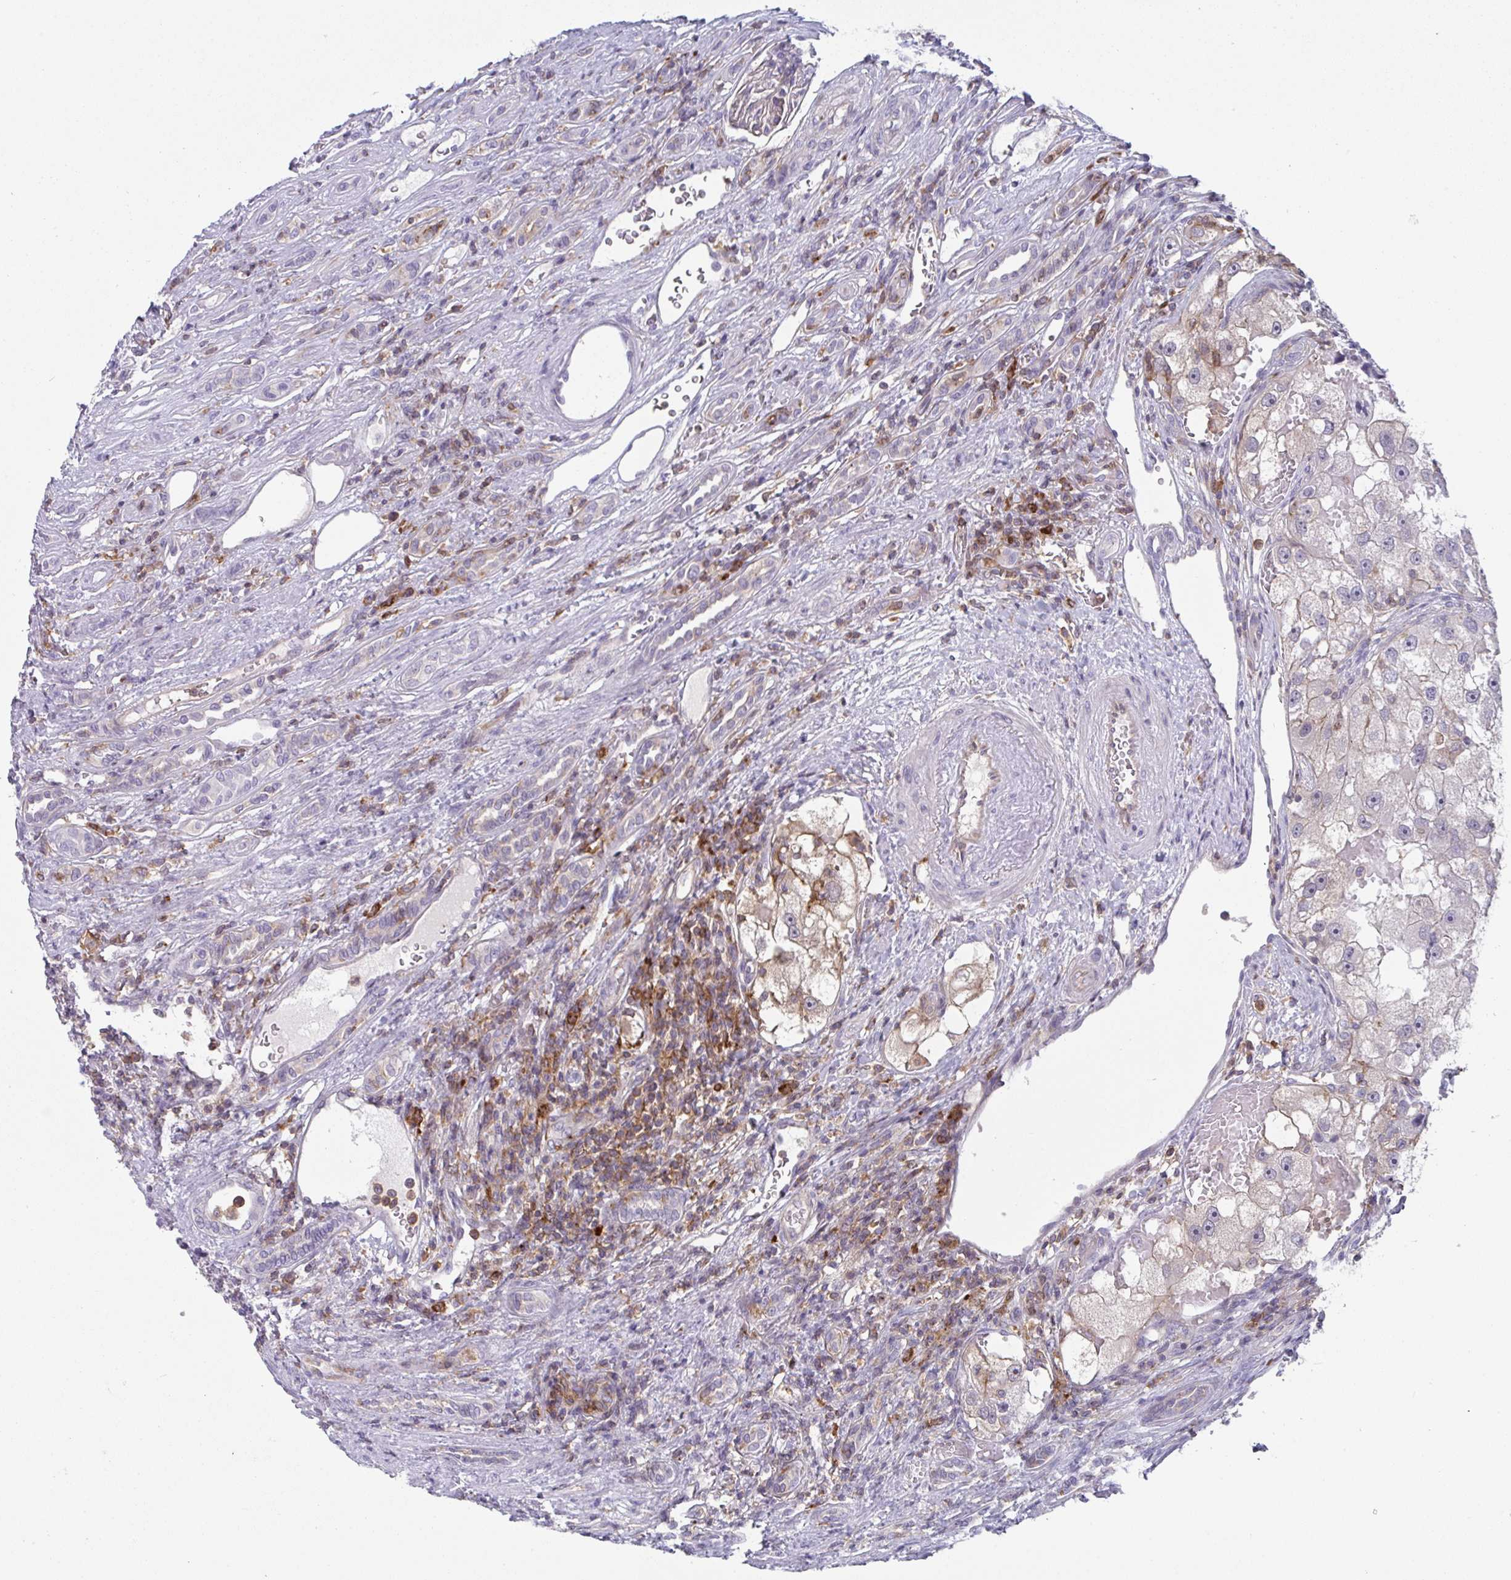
{"staining": {"intensity": "weak", "quantity": "<25%", "location": "cytoplasmic/membranous"}, "tissue": "renal cancer", "cell_type": "Tumor cells", "image_type": "cancer", "snomed": [{"axis": "morphology", "description": "Adenocarcinoma, NOS"}, {"axis": "topography", "description": "Kidney"}], "caption": "IHC of human renal cancer shows no staining in tumor cells. (DAB (3,3'-diaminobenzidine) immunohistochemistry (IHC) with hematoxylin counter stain).", "gene": "DISP2", "patient": {"sex": "male", "age": 63}}